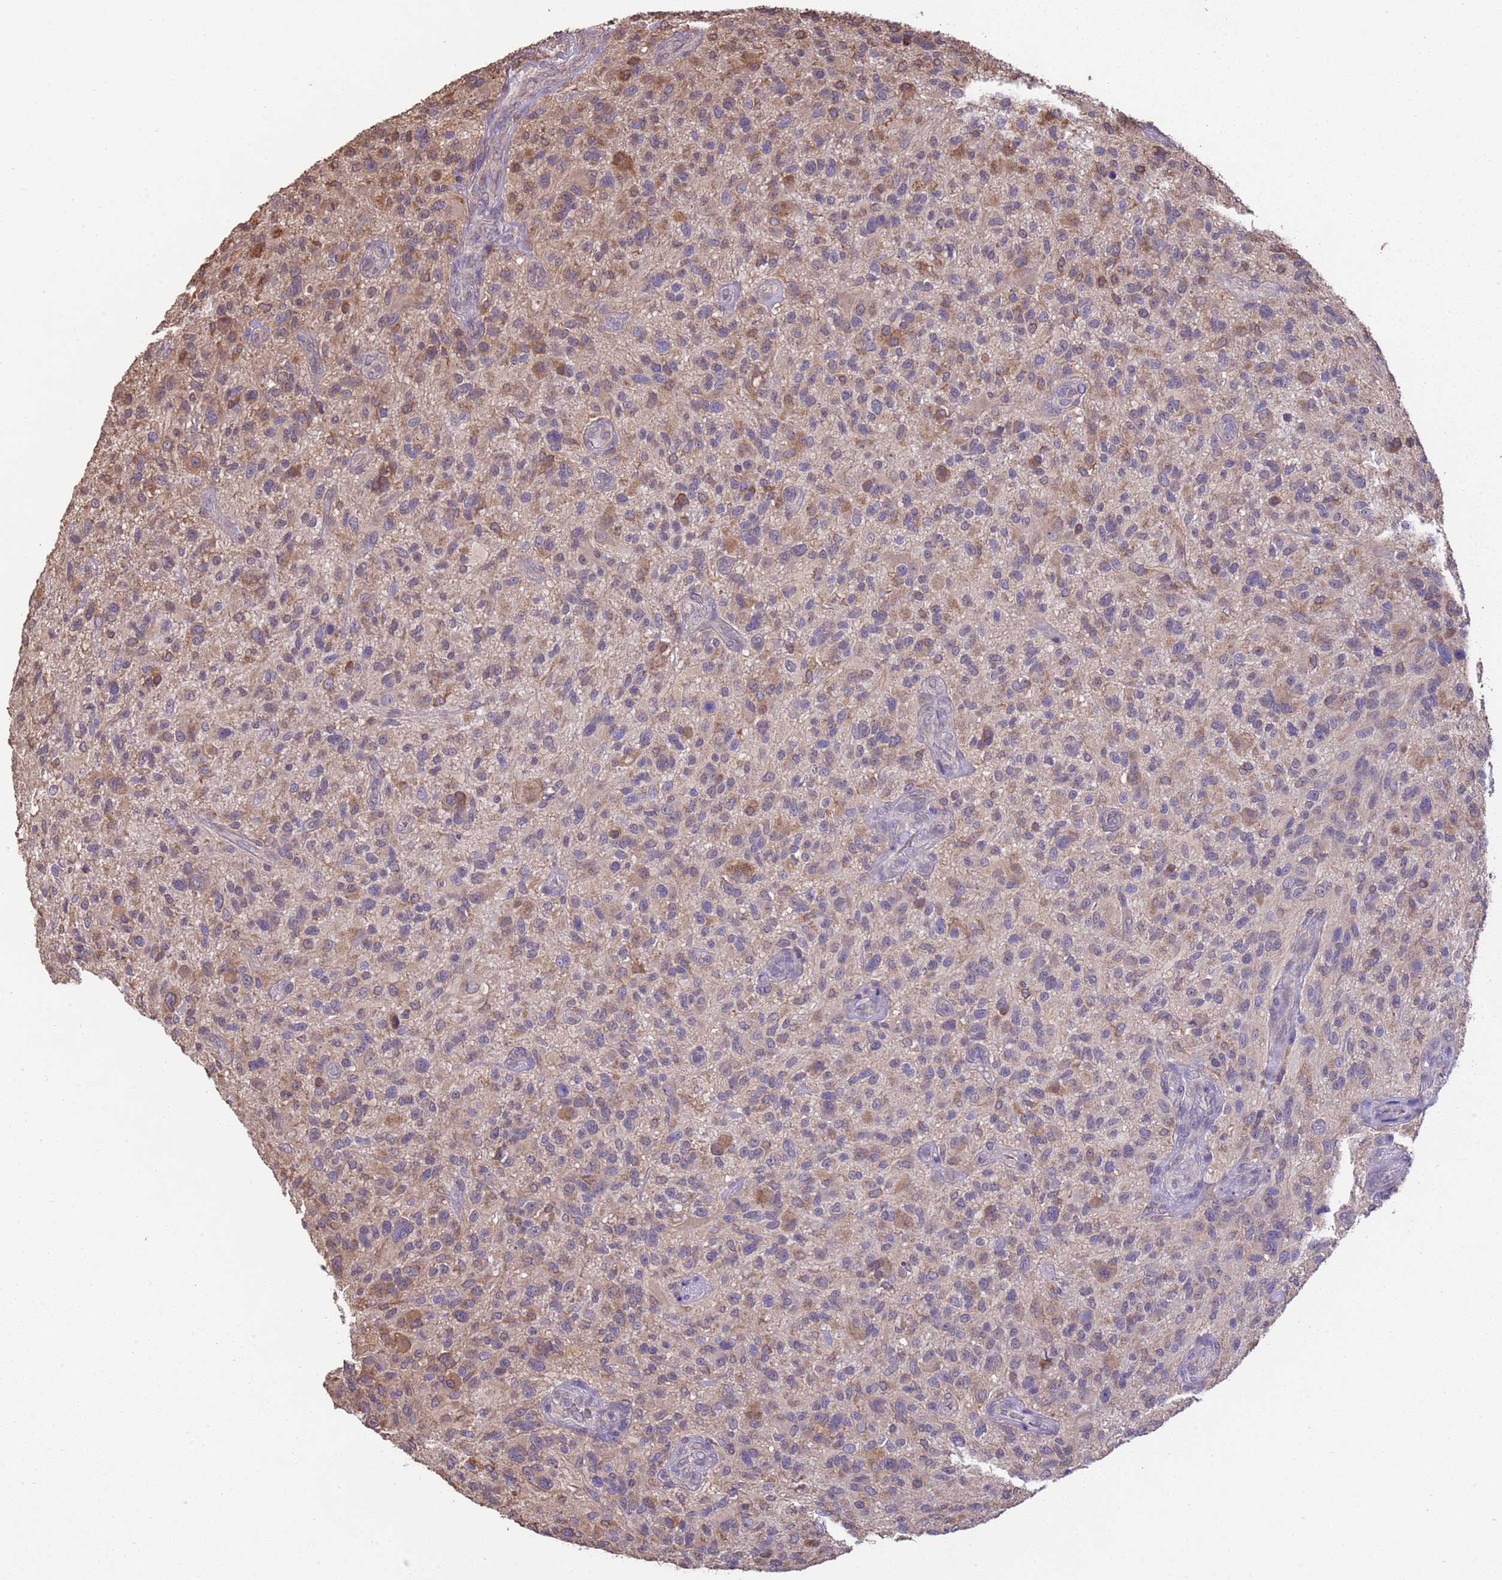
{"staining": {"intensity": "moderate", "quantity": "<25%", "location": "cytoplasmic/membranous"}, "tissue": "glioma", "cell_type": "Tumor cells", "image_type": "cancer", "snomed": [{"axis": "morphology", "description": "Glioma, malignant, High grade"}, {"axis": "topography", "description": "Brain"}], "caption": "A histopathology image of human glioma stained for a protein exhibits moderate cytoplasmic/membranous brown staining in tumor cells.", "gene": "NPHP1", "patient": {"sex": "male", "age": 47}}